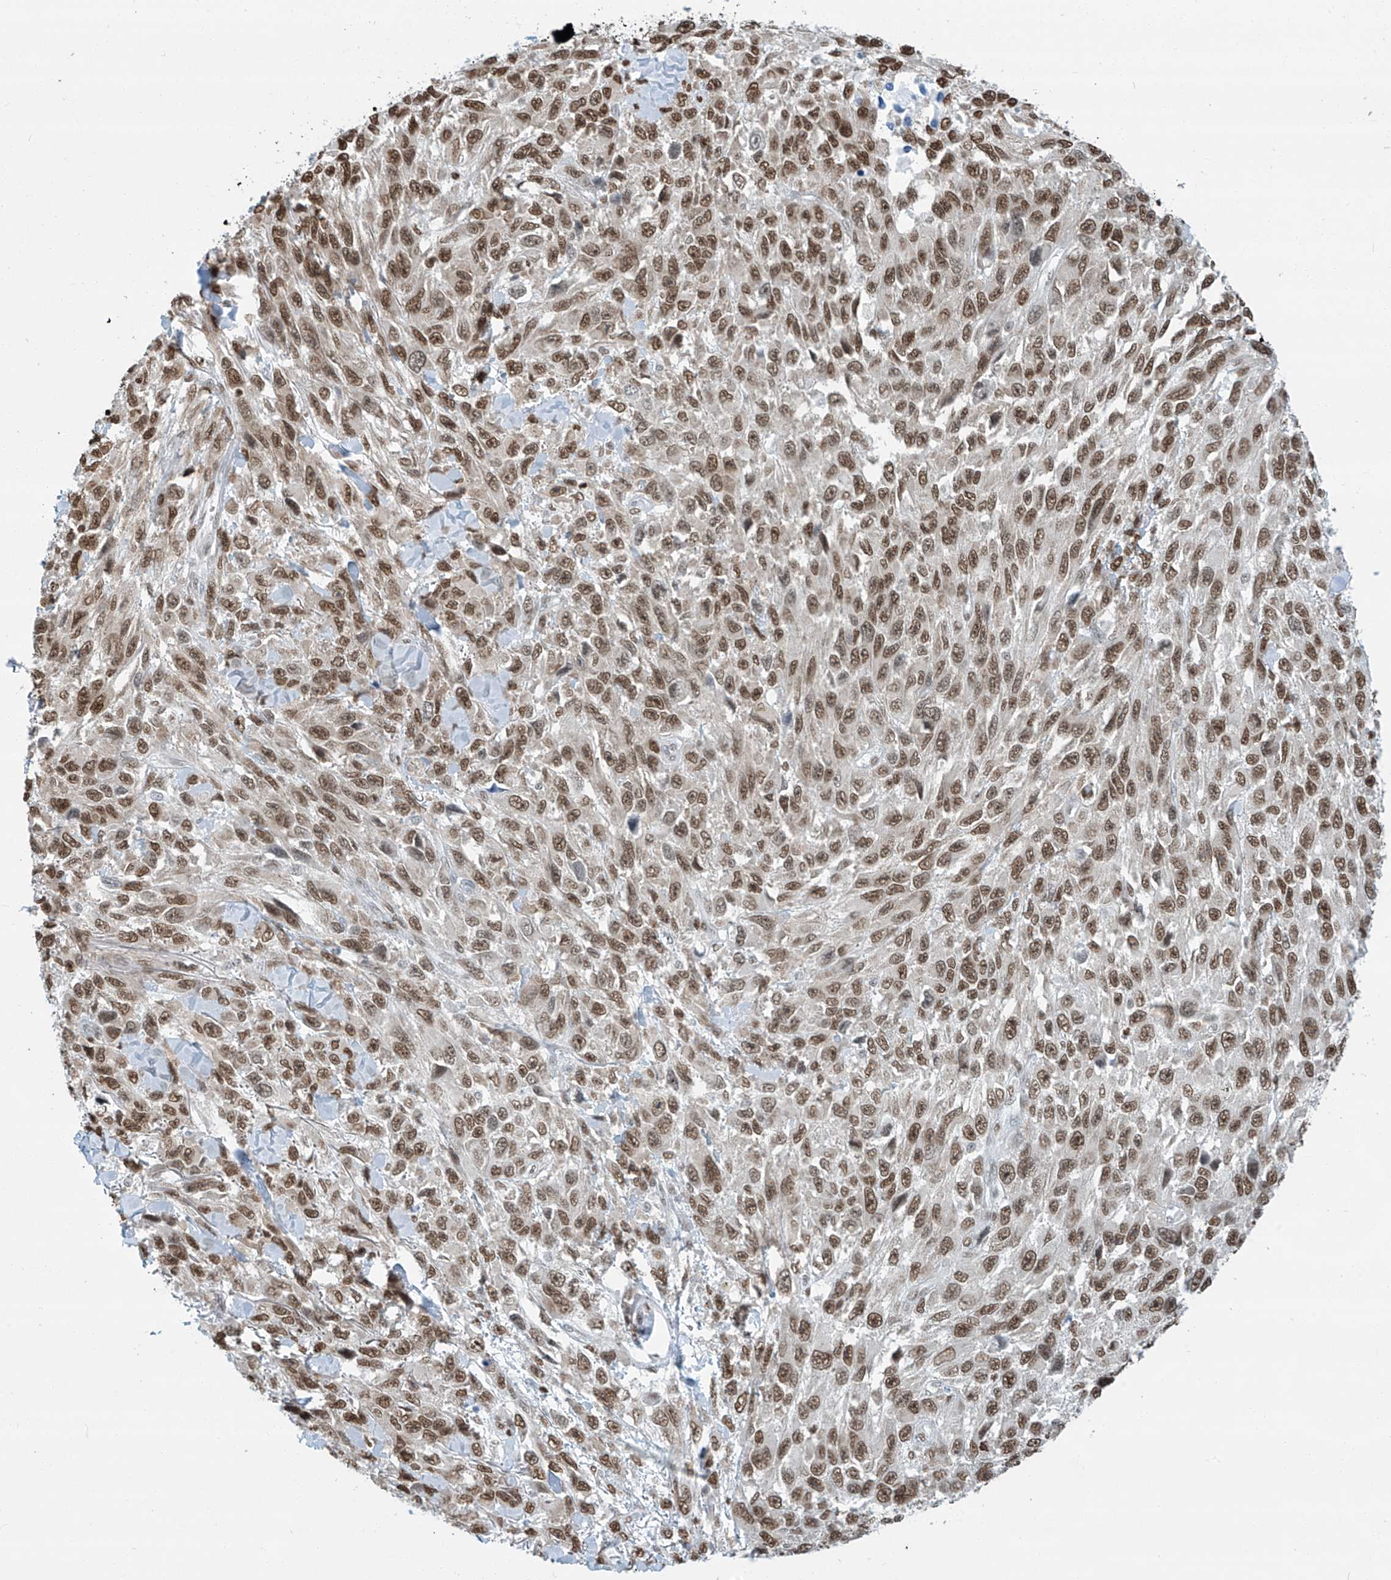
{"staining": {"intensity": "moderate", "quantity": "25%-75%", "location": "nuclear"}, "tissue": "melanoma", "cell_type": "Tumor cells", "image_type": "cancer", "snomed": [{"axis": "morphology", "description": "Malignant melanoma, NOS"}, {"axis": "topography", "description": "Skin"}], "caption": "The histopathology image displays staining of melanoma, revealing moderate nuclear protein positivity (brown color) within tumor cells. (Stains: DAB in brown, nuclei in blue, Microscopy: brightfield microscopy at high magnification).", "gene": "SARNP", "patient": {"sex": "female", "age": 96}}